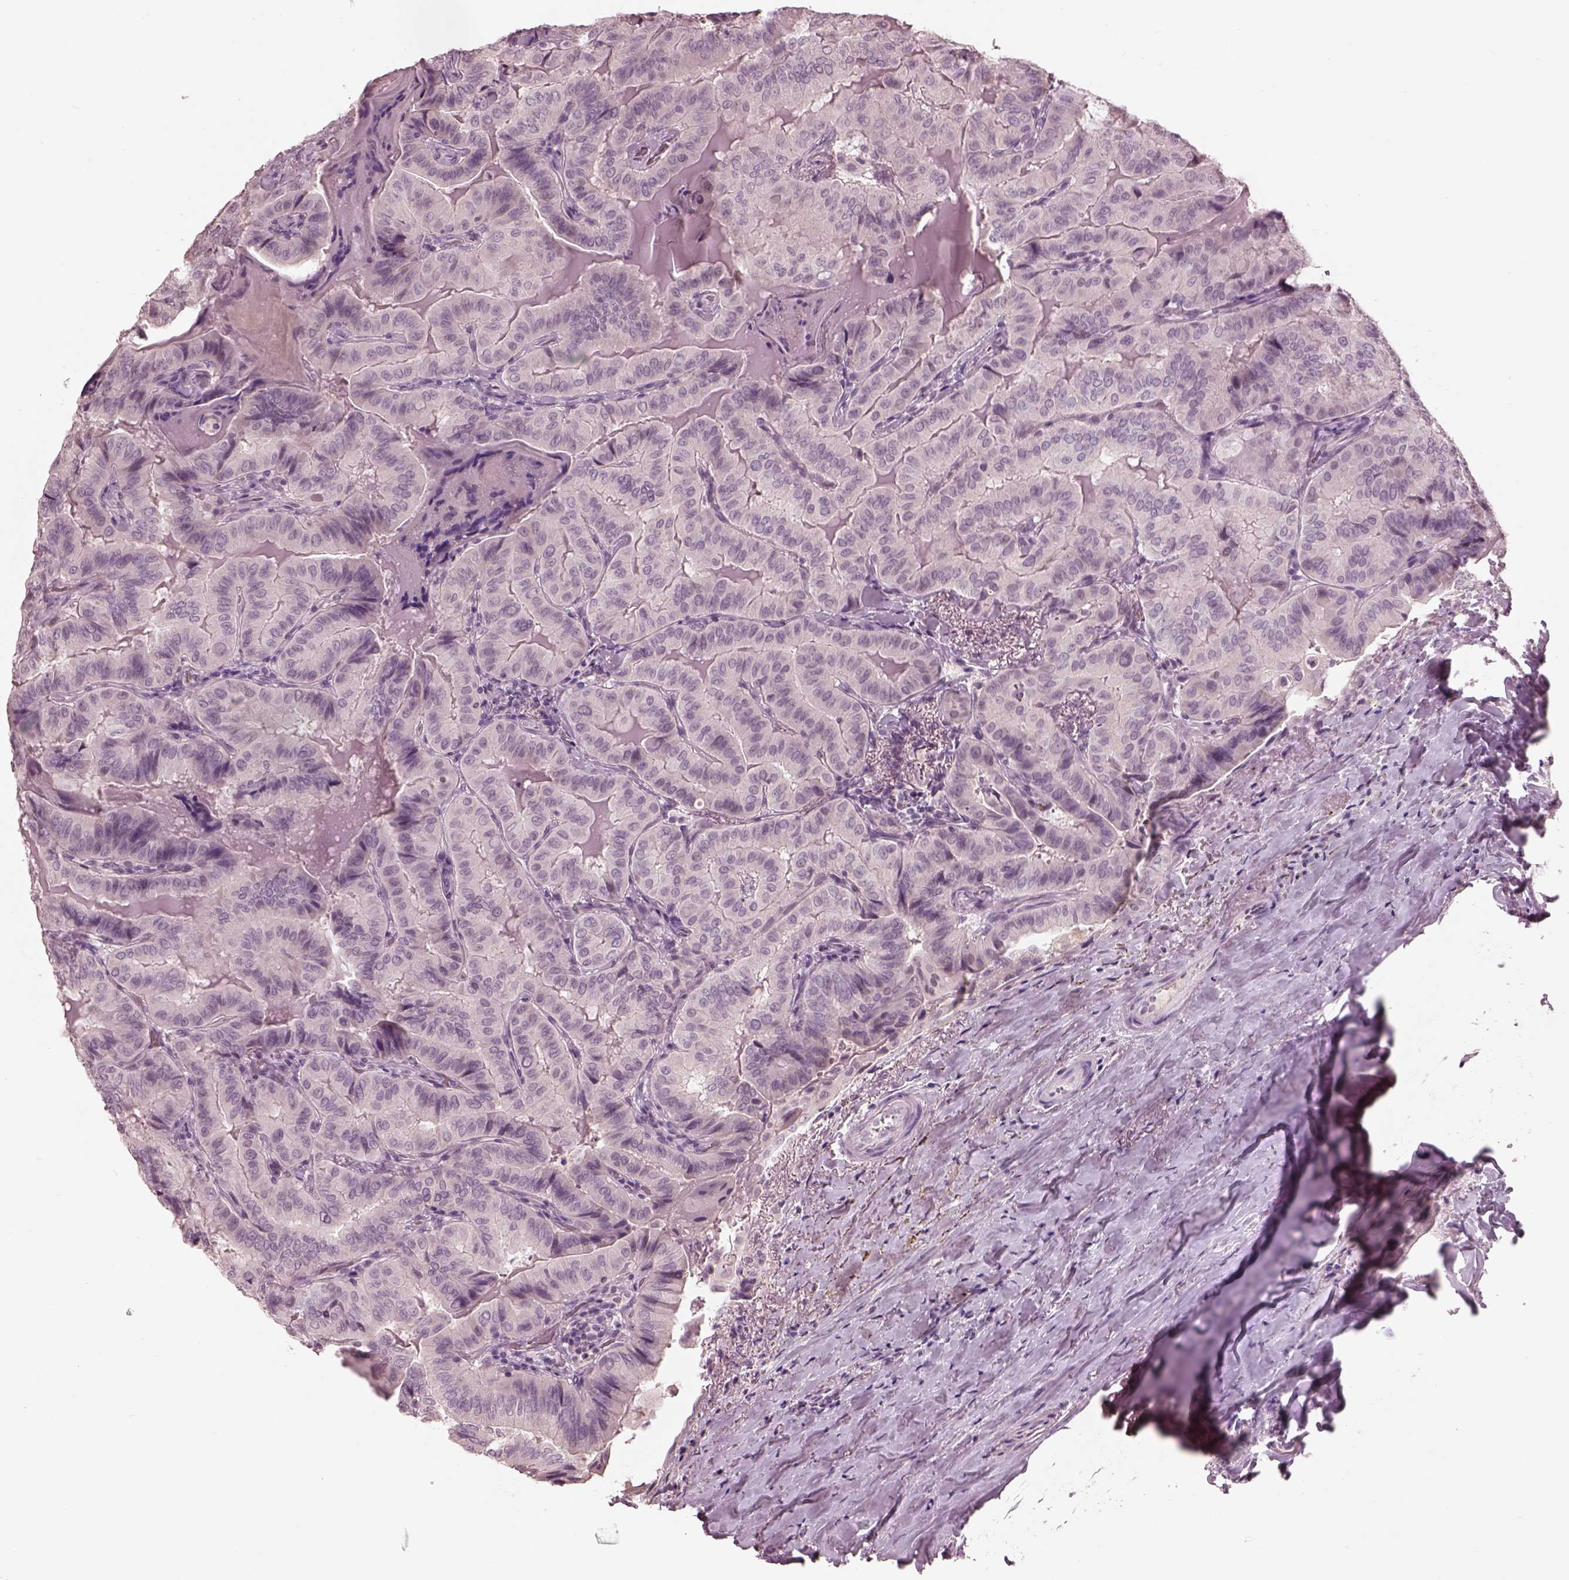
{"staining": {"intensity": "negative", "quantity": "none", "location": "none"}, "tissue": "thyroid cancer", "cell_type": "Tumor cells", "image_type": "cancer", "snomed": [{"axis": "morphology", "description": "Papillary adenocarcinoma, NOS"}, {"axis": "topography", "description": "Thyroid gland"}], "caption": "Tumor cells show no significant protein positivity in thyroid cancer.", "gene": "GARIN4", "patient": {"sex": "female", "age": 68}}